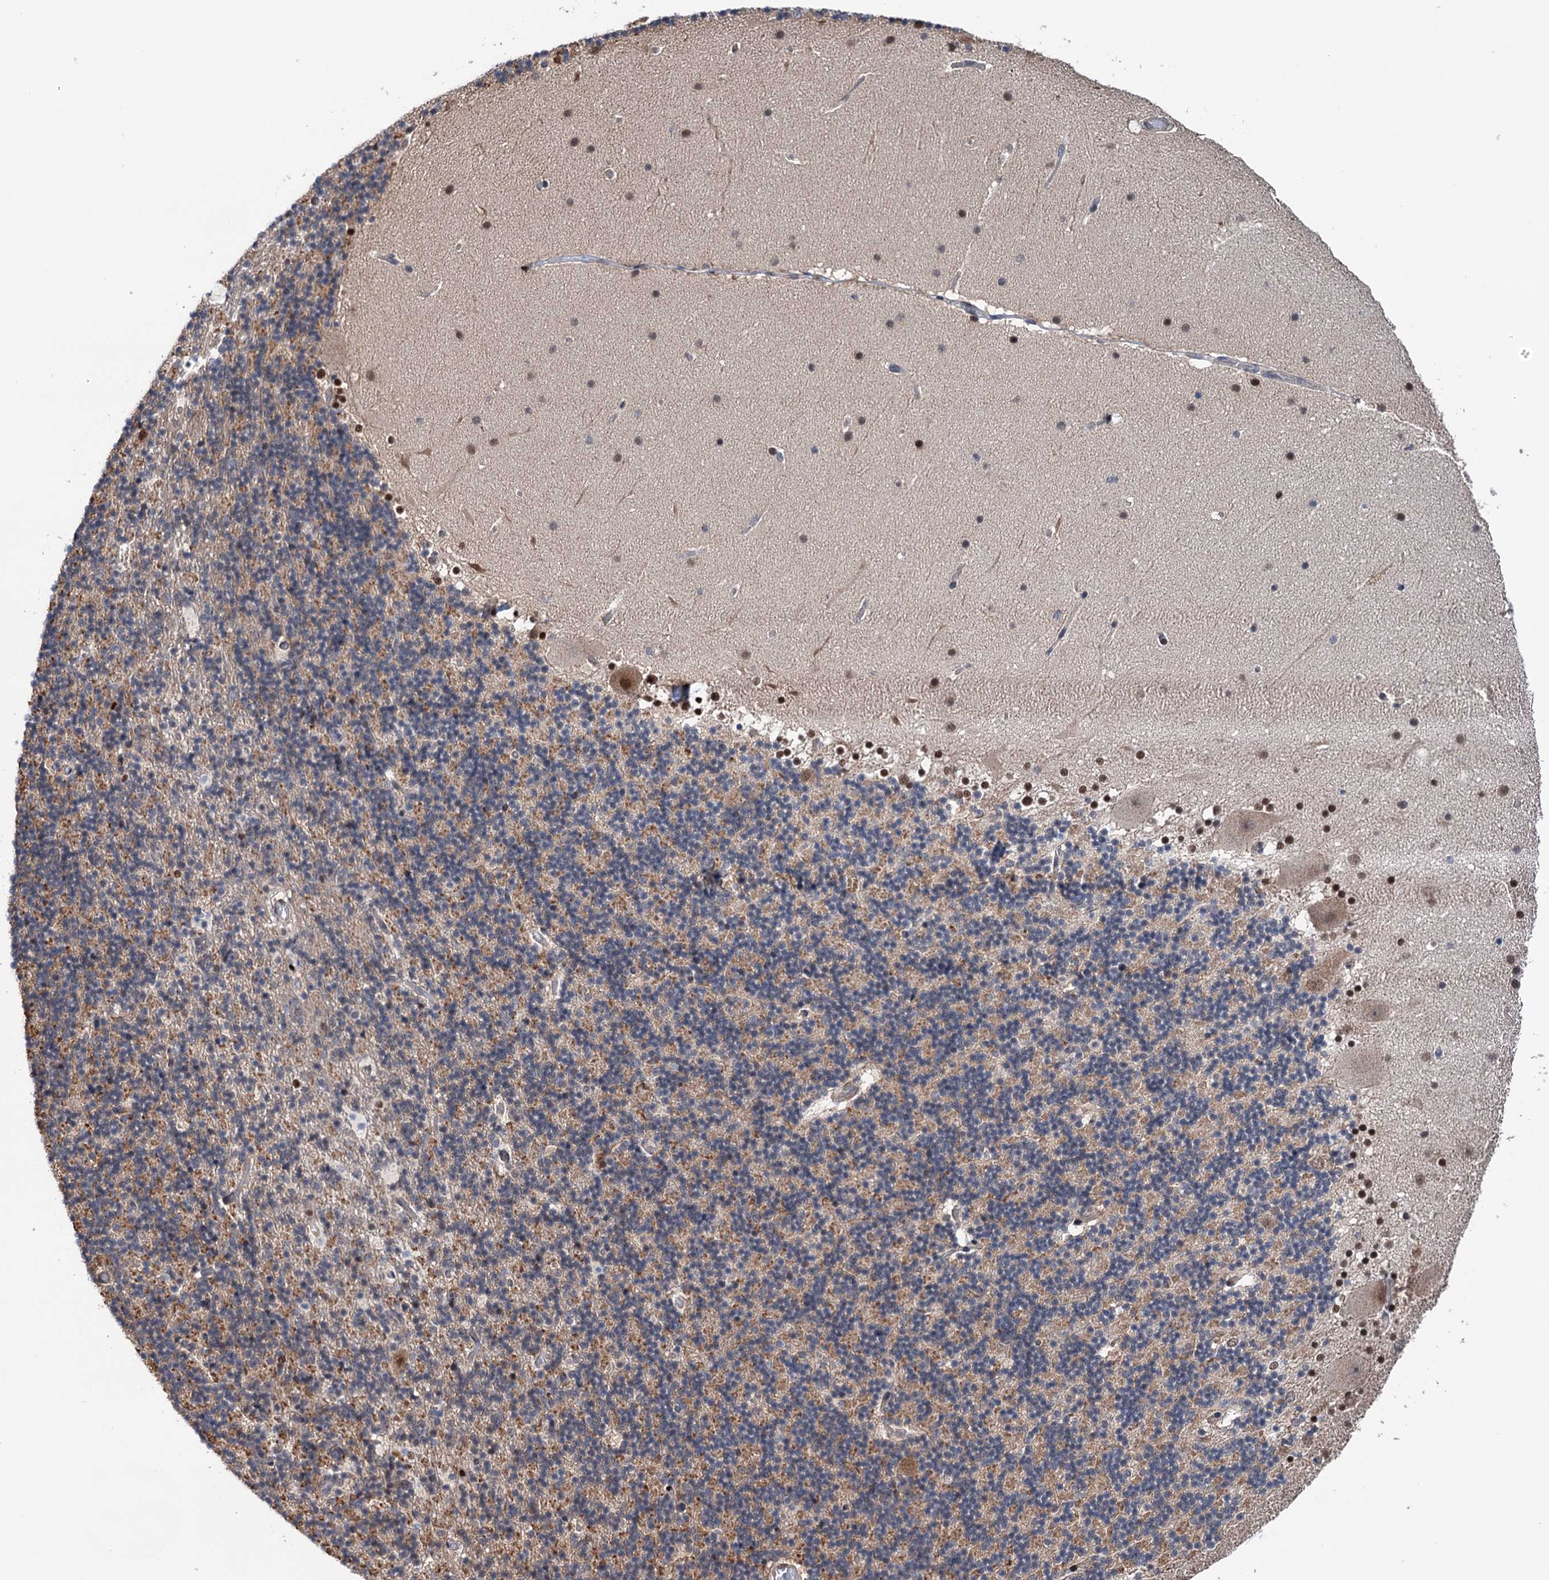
{"staining": {"intensity": "moderate", "quantity": "25%-75%", "location": "cytoplasmic/membranous"}, "tissue": "cerebellum", "cell_type": "Cells in granular layer", "image_type": "normal", "snomed": [{"axis": "morphology", "description": "Normal tissue, NOS"}, {"axis": "topography", "description": "Cerebellum"}], "caption": "Cells in granular layer demonstrate medium levels of moderate cytoplasmic/membranous staining in approximately 25%-75% of cells in benign human cerebellum. (DAB (3,3'-diaminobenzidine) IHC, brown staining for protein, blue staining for nuclei).", "gene": "NCAPD2", "patient": {"sex": "male", "age": 57}}